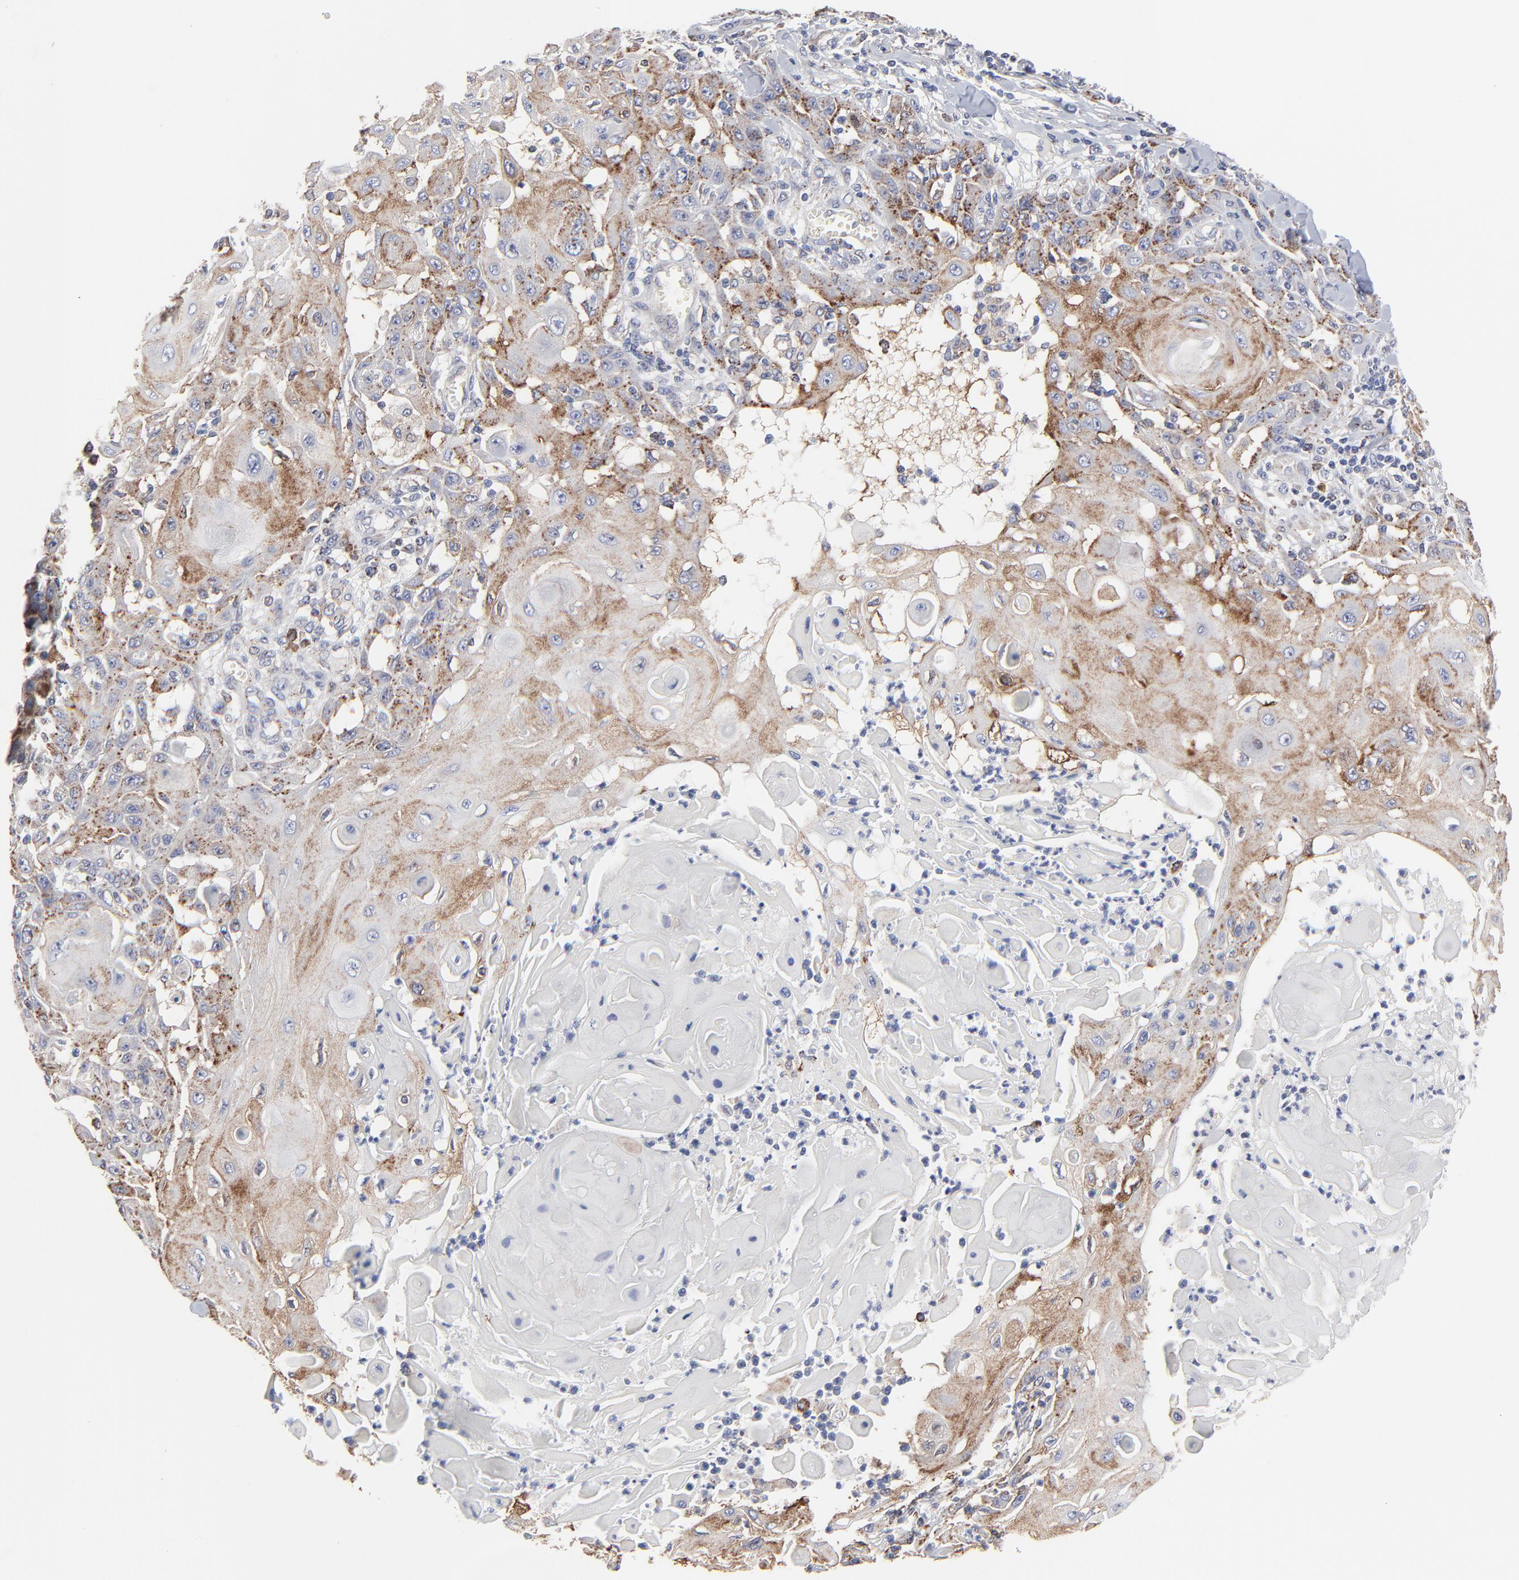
{"staining": {"intensity": "moderate", "quantity": "25%-75%", "location": "cytoplasmic/membranous"}, "tissue": "skin cancer", "cell_type": "Tumor cells", "image_type": "cancer", "snomed": [{"axis": "morphology", "description": "Squamous cell carcinoma, NOS"}, {"axis": "topography", "description": "Skin"}], "caption": "A brown stain highlights moderate cytoplasmic/membranous expression of a protein in human squamous cell carcinoma (skin) tumor cells.", "gene": "TRIM22", "patient": {"sex": "male", "age": 24}}